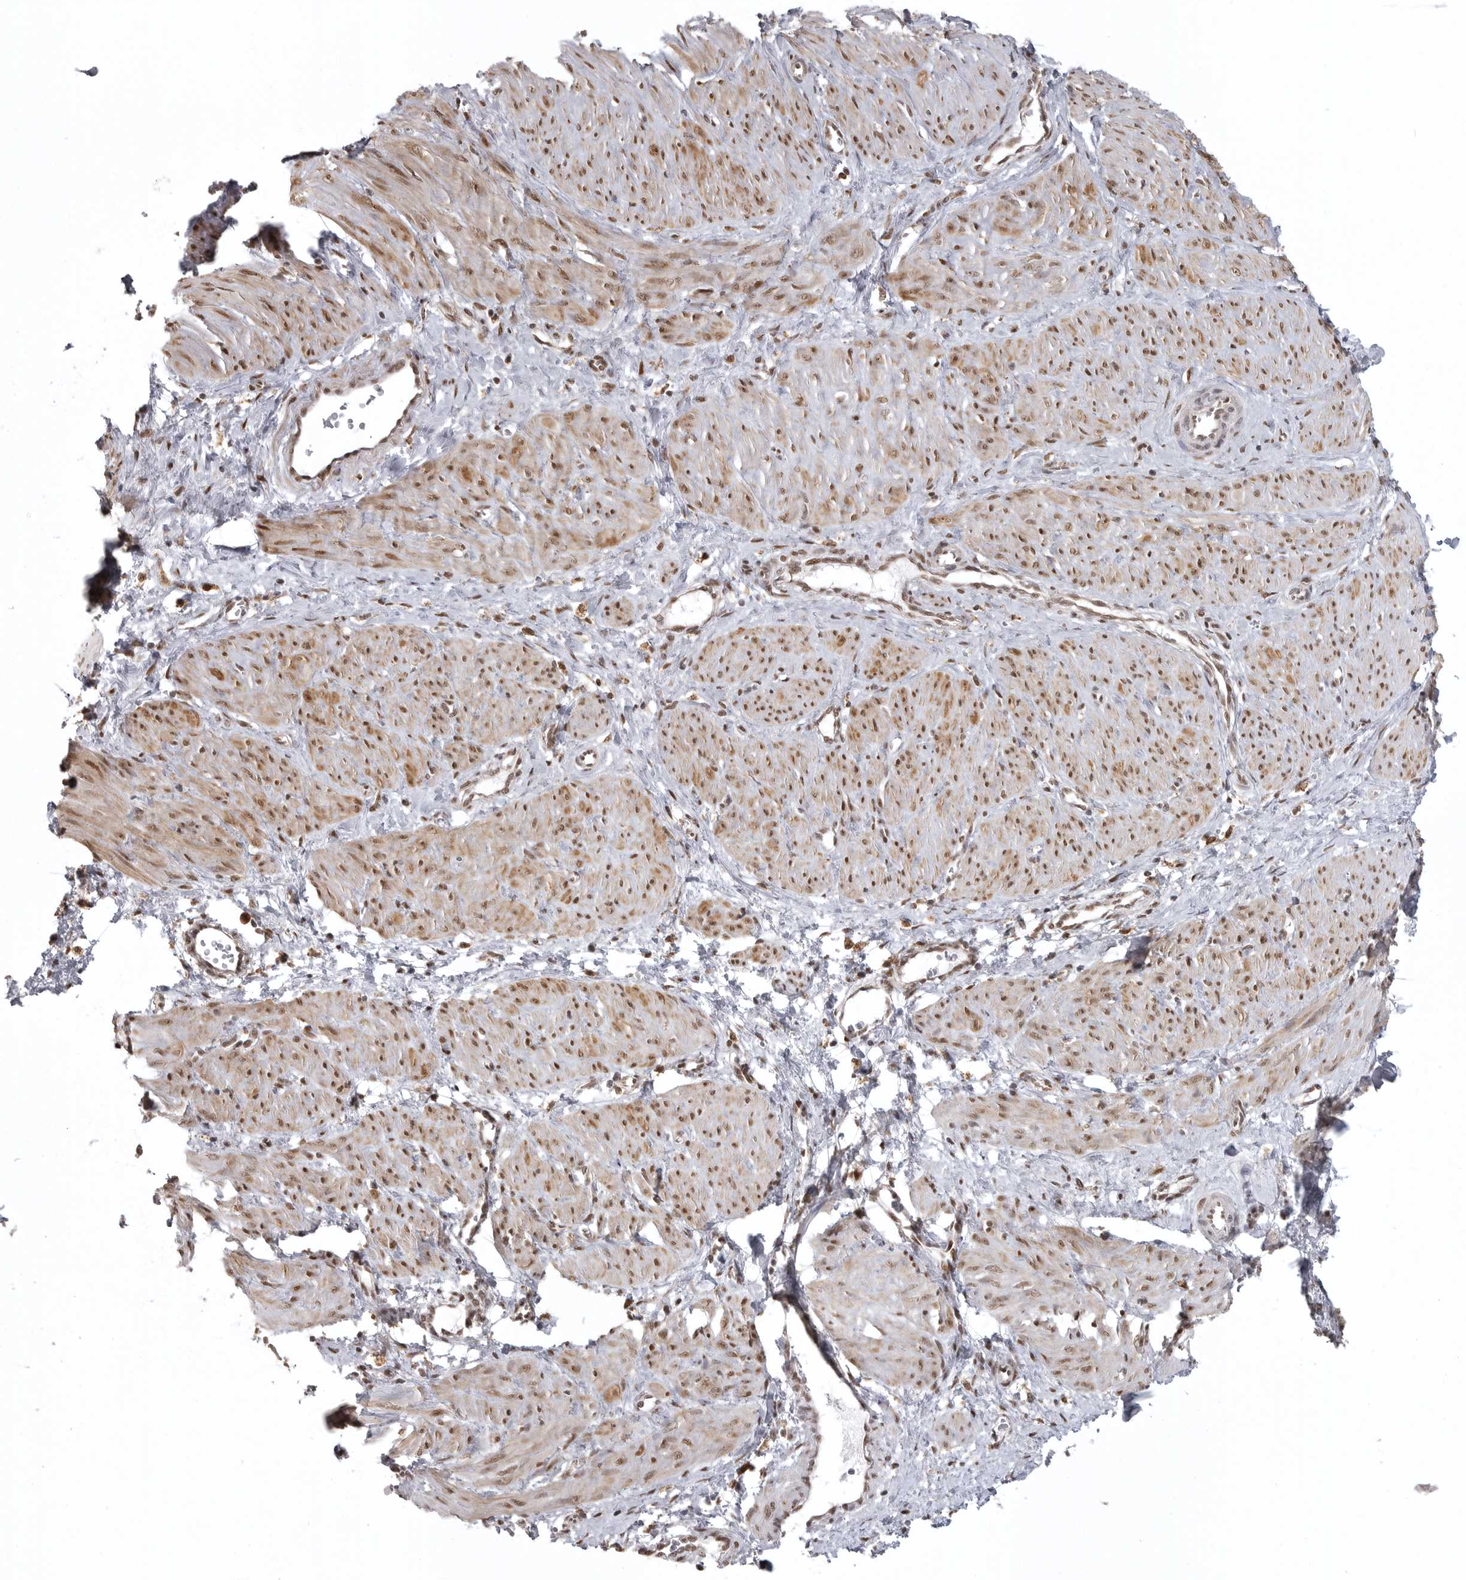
{"staining": {"intensity": "moderate", "quantity": ">75%", "location": "cytoplasmic/membranous,nuclear"}, "tissue": "smooth muscle", "cell_type": "Smooth muscle cells", "image_type": "normal", "snomed": [{"axis": "morphology", "description": "Normal tissue, NOS"}, {"axis": "topography", "description": "Endometrium"}], "caption": "About >75% of smooth muscle cells in normal human smooth muscle exhibit moderate cytoplasmic/membranous,nuclear protein expression as visualized by brown immunohistochemical staining.", "gene": "ISG20L2", "patient": {"sex": "female", "age": 33}}